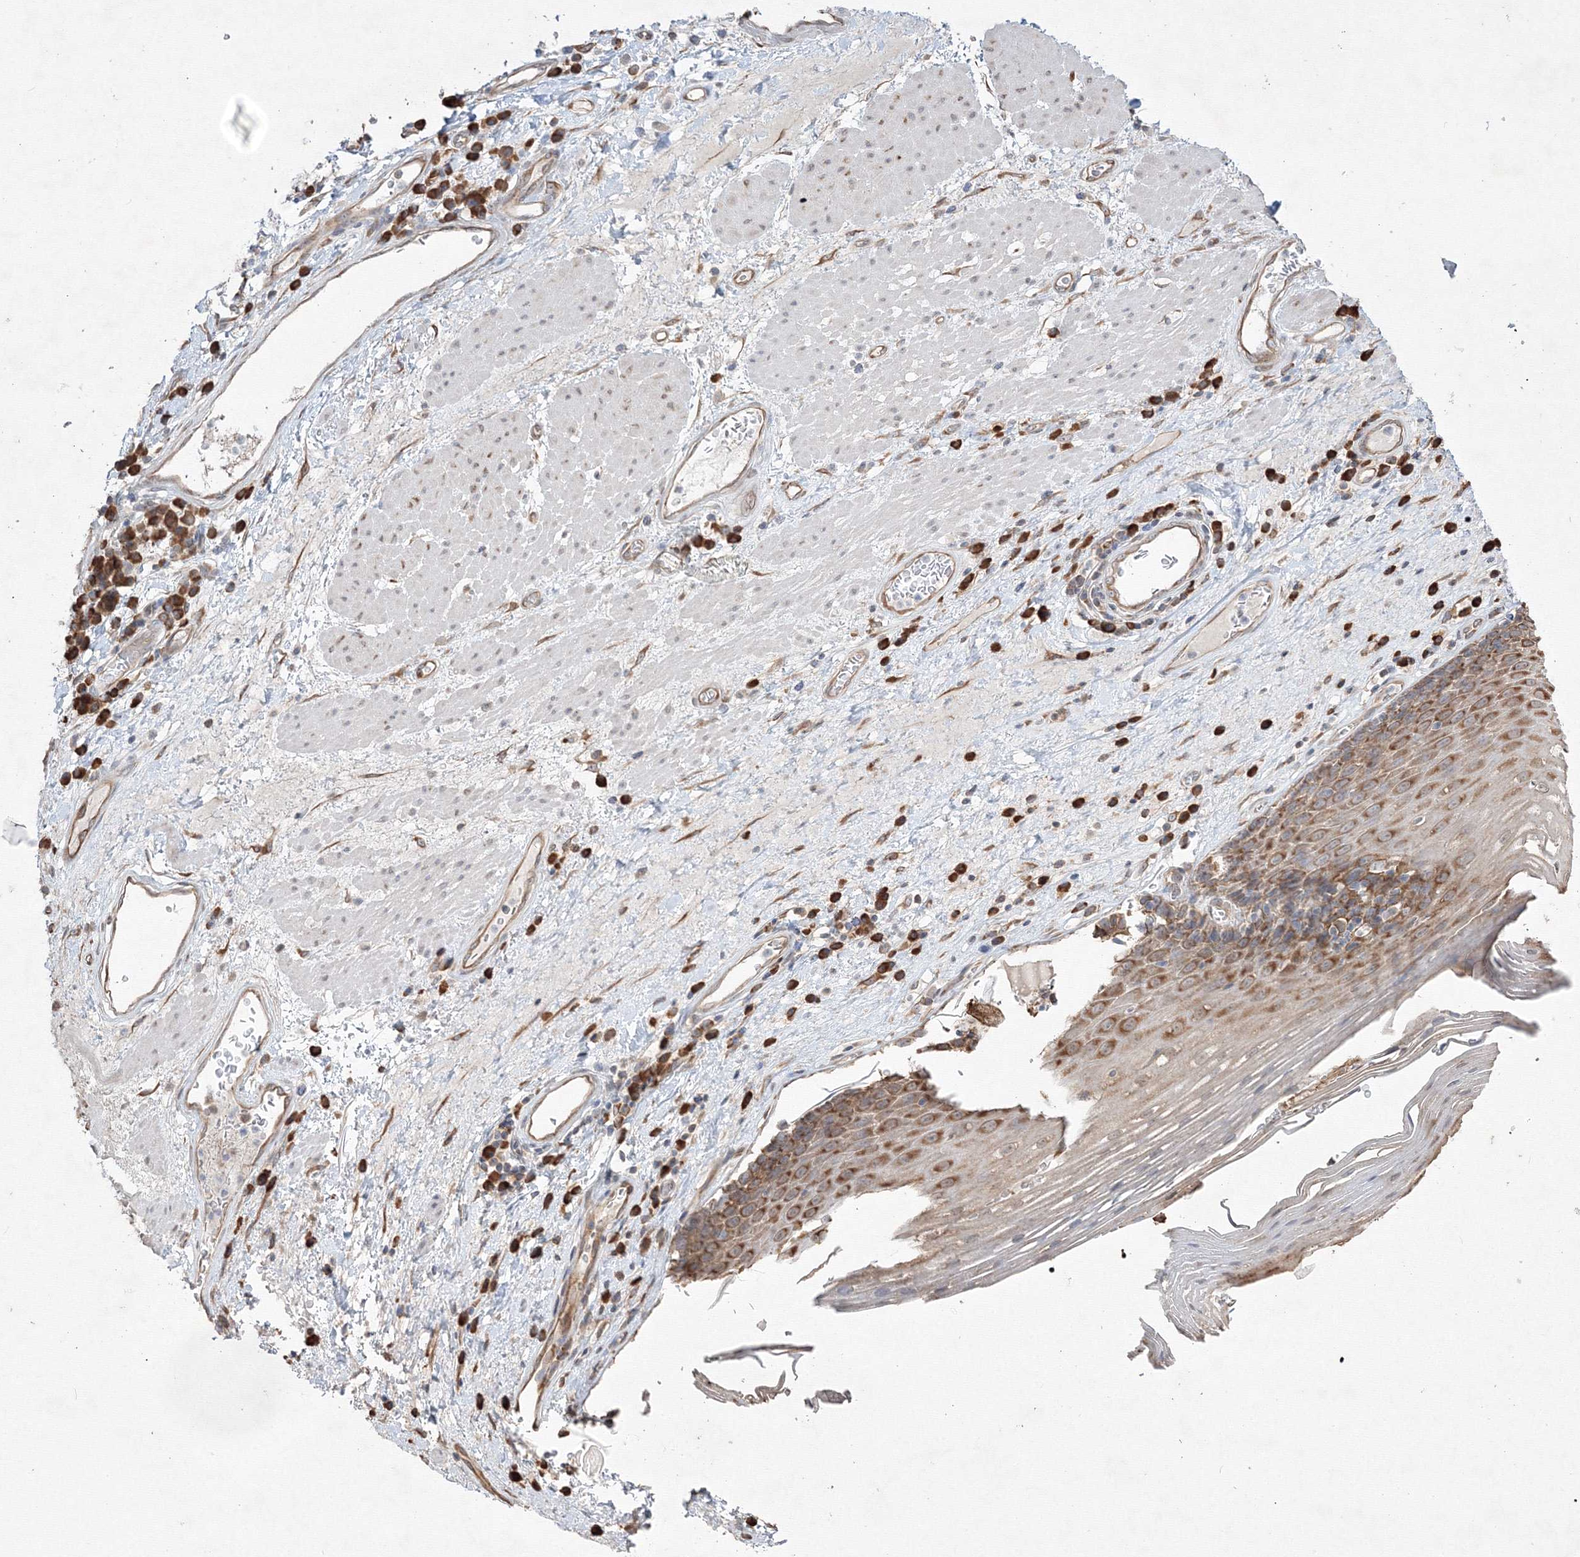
{"staining": {"intensity": "moderate", "quantity": "25%-75%", "location": "cytoplasmic/membranous"}, "tissue": "esophagus", "cell_type": "Squamous epithelial cells", "image_type": "normal", "snomed": [{"axis": "morphology", "description": "Normal tissue, NOS"}, {"axis": "topography", "description": "Esophagus"}], "caption": "A medium amount of moderate cytoplasmic/membranous expression is present in approximately 25%-75% of squamous epithelial cells in unremarkable esophagus. The staining was performed using DAB (3,3'-diaminobenzidine) to visualize the protein expression in brown, while the nuclei were stained in blue with hematoxylin (Magnification: 20x).", "gene": "FBXL8", "patient": {"sex": "male", "age": 62}}